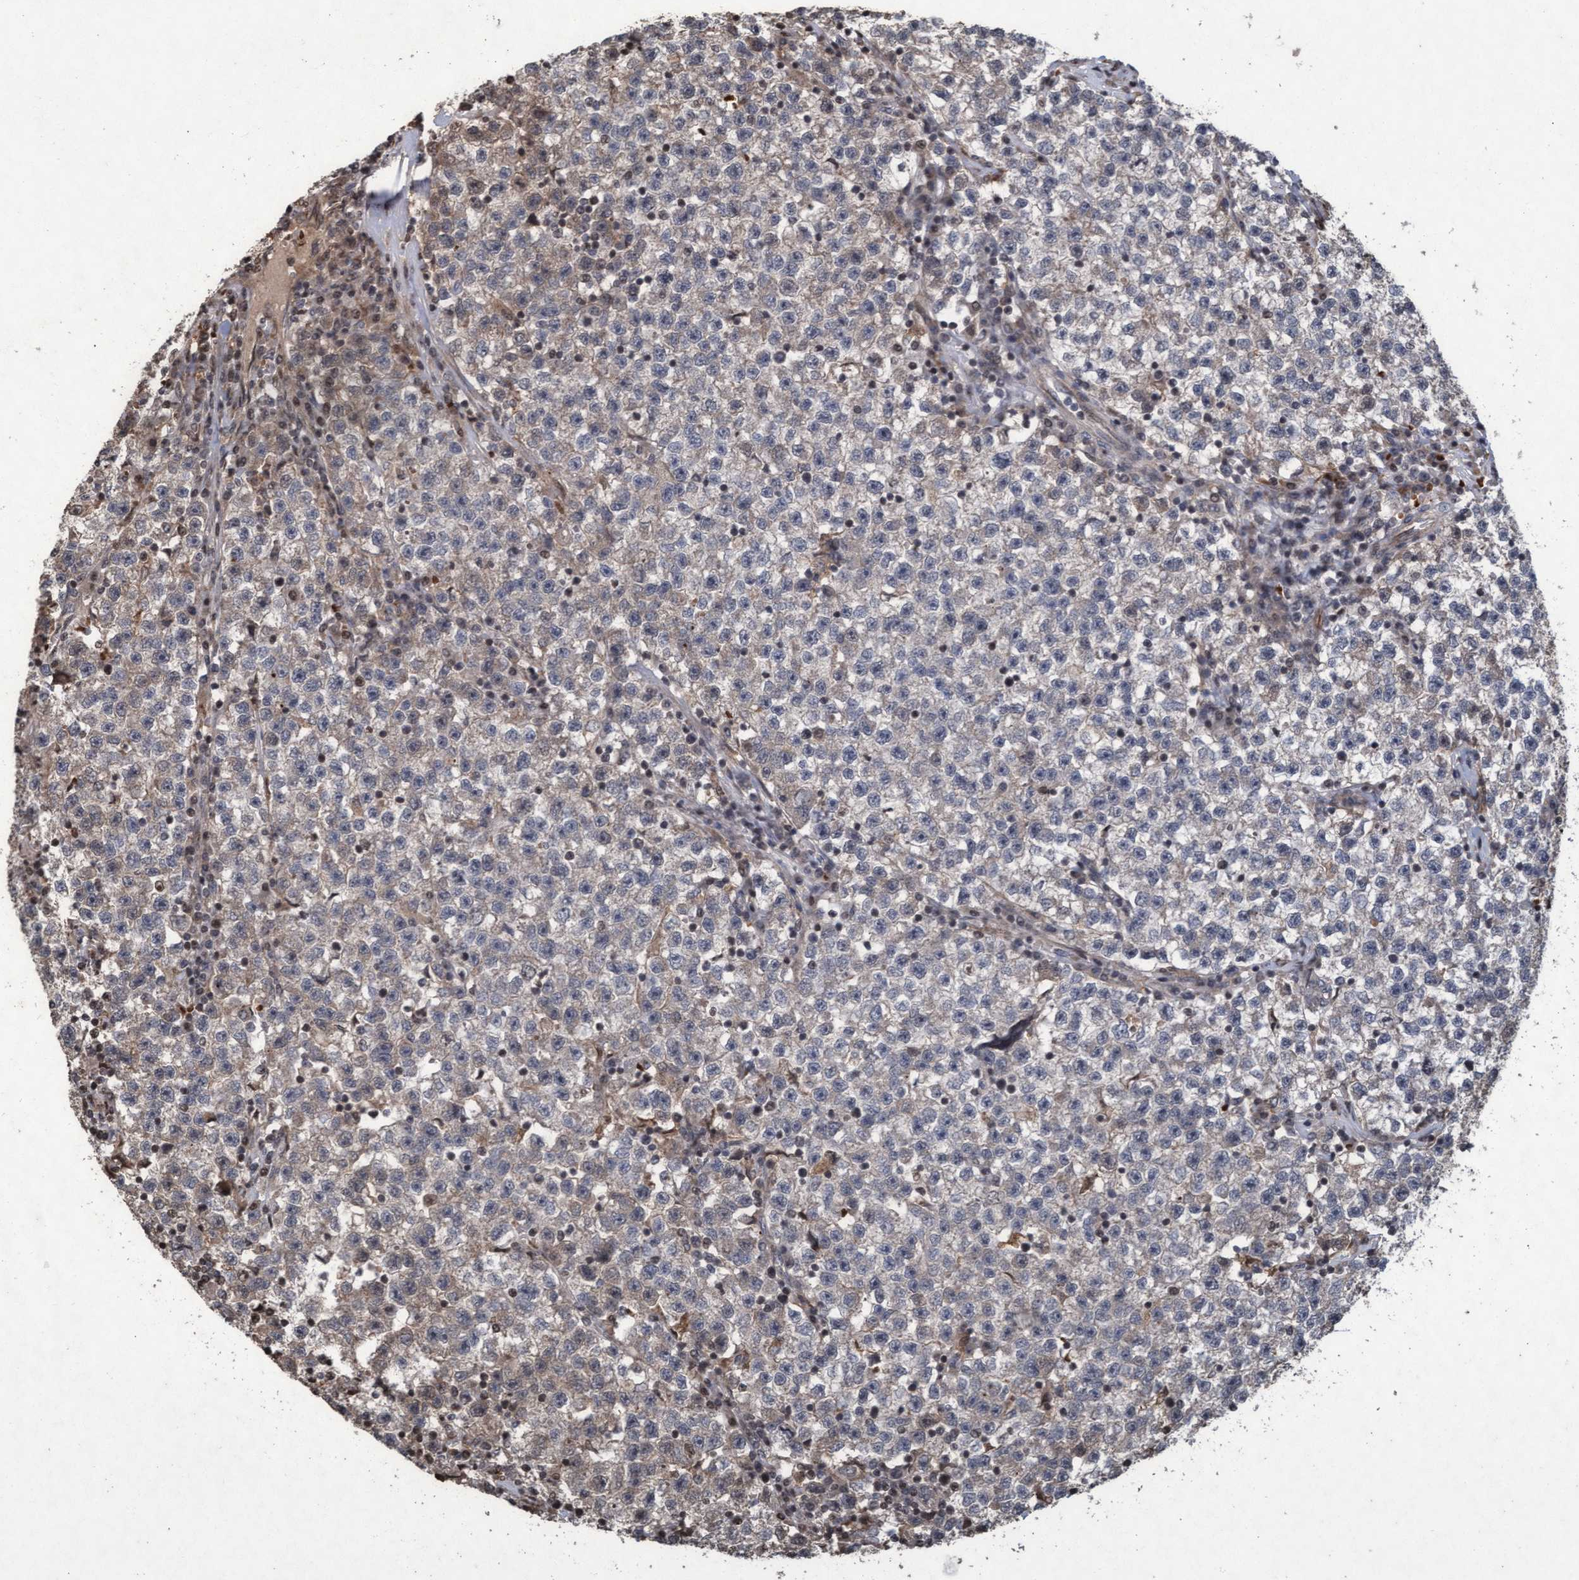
{"staining": {"intensity": "weak", "quantity": "25%-75%", "location": "cytoplasmic/membranous"}, "tissue": "testis cancer", "cell_type": "Tumor cells", "image_type": "cancer", "snomed": [{"axis": "morphology", "description": "Seminoma, NOS"}, {"axis": "topography", "description": "Testis"}], "caption": "Immunohistochemical staining of human testis seminoma demonstrates low levels of weak cytoplasmic/membranous protein staining in approximately 25%-75% of tumor cells.", "gene": "KCNC2", "patient": {"sex": "male", "age": 22}}